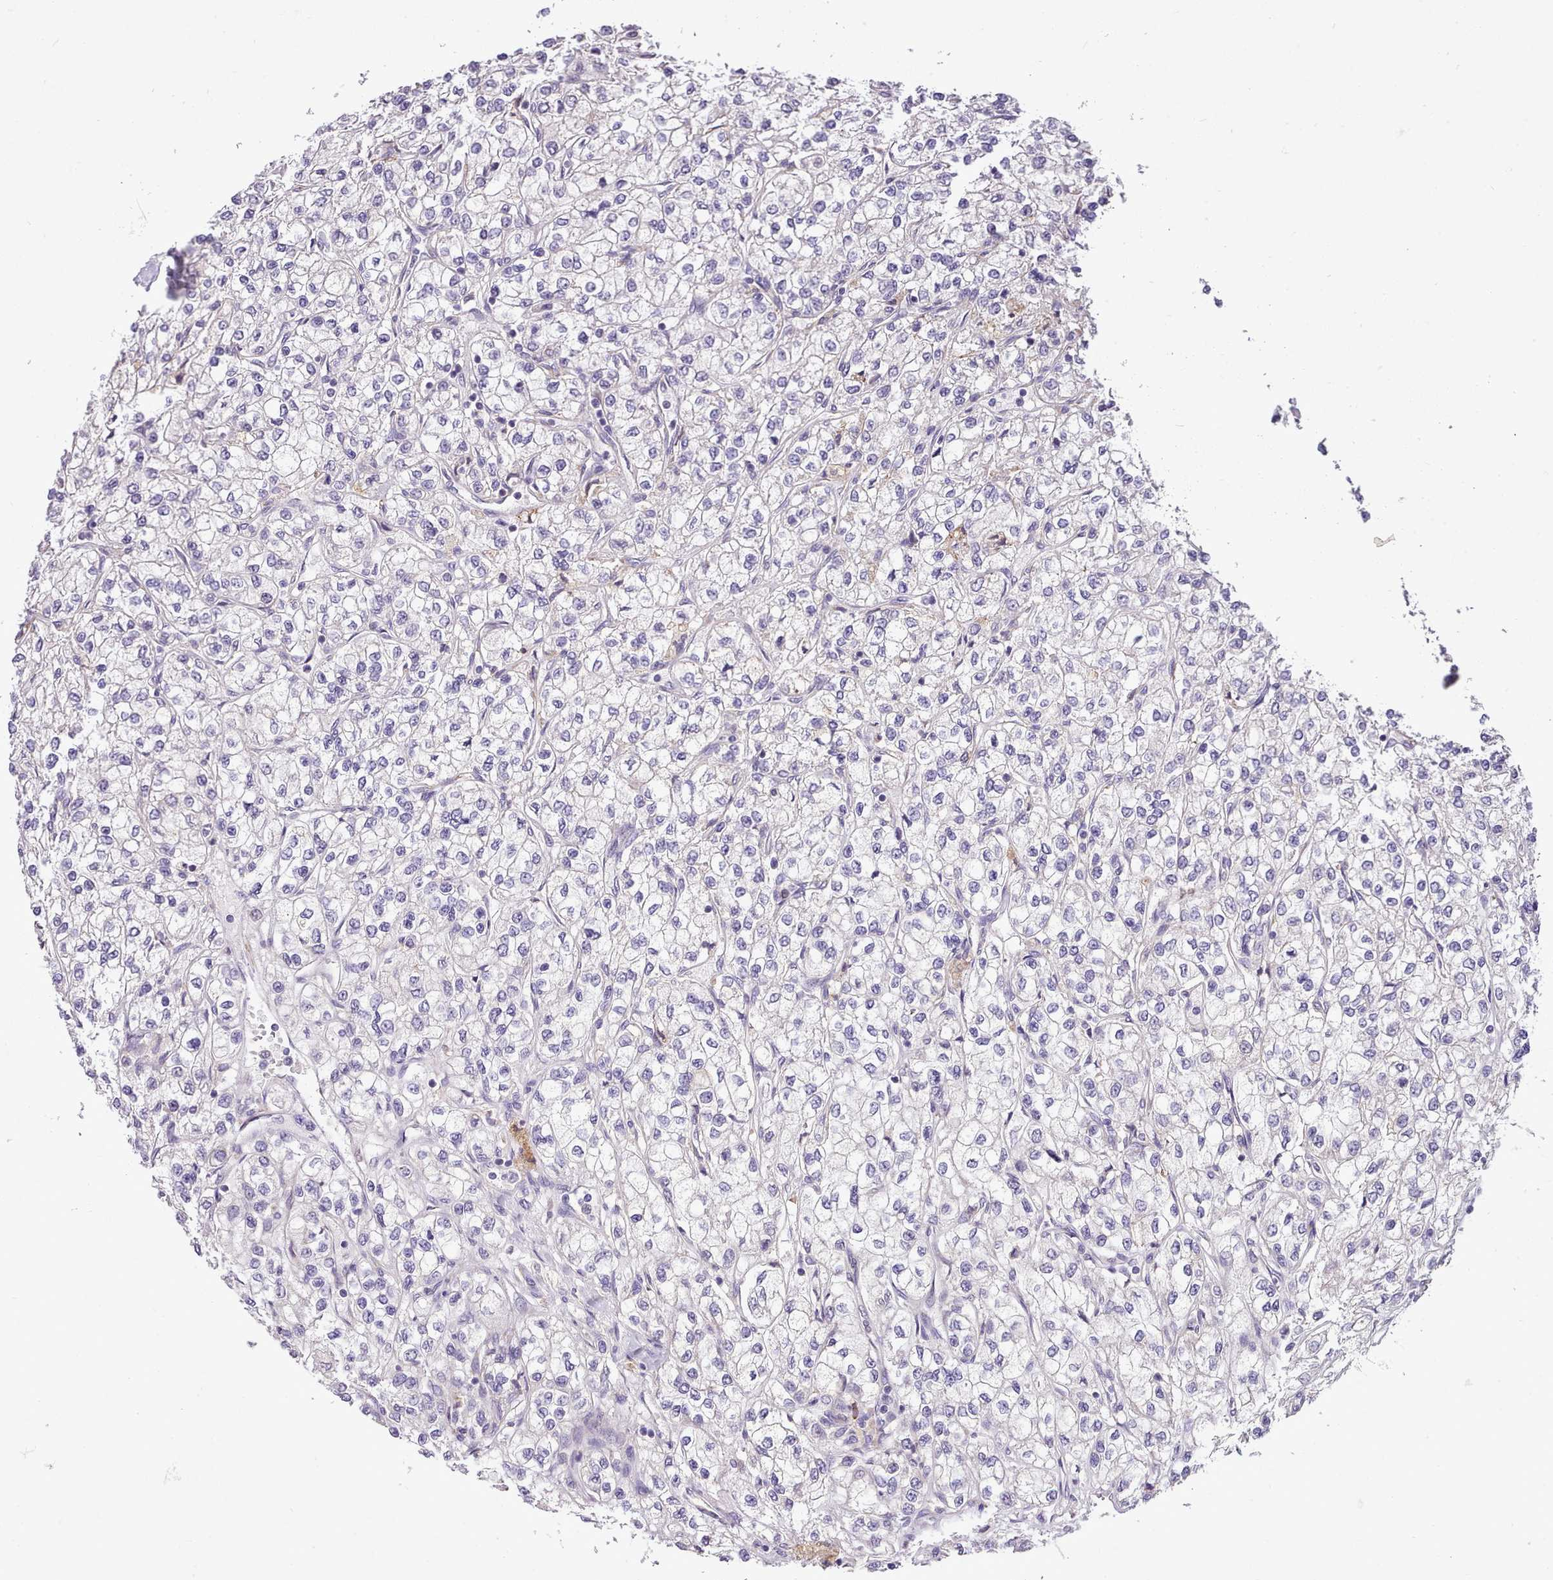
{"staining": {"intensity": "negative", "quantity": "none", "location": "none"}, "tissue": "renal cancer", "cell_type": "Tumor cells", "image_type": "cancer", "snomed": [{"axis": "morphology", "description": "Adenocarcinoma, NOS"}, {"axis": "topography", "description": "Kidney"}], "caption": "There is no significant staining in tumor cells of adenocarcinoma (renal).", "gene": "FAM83E", "patient": {"sex": "male", "age": 80}}